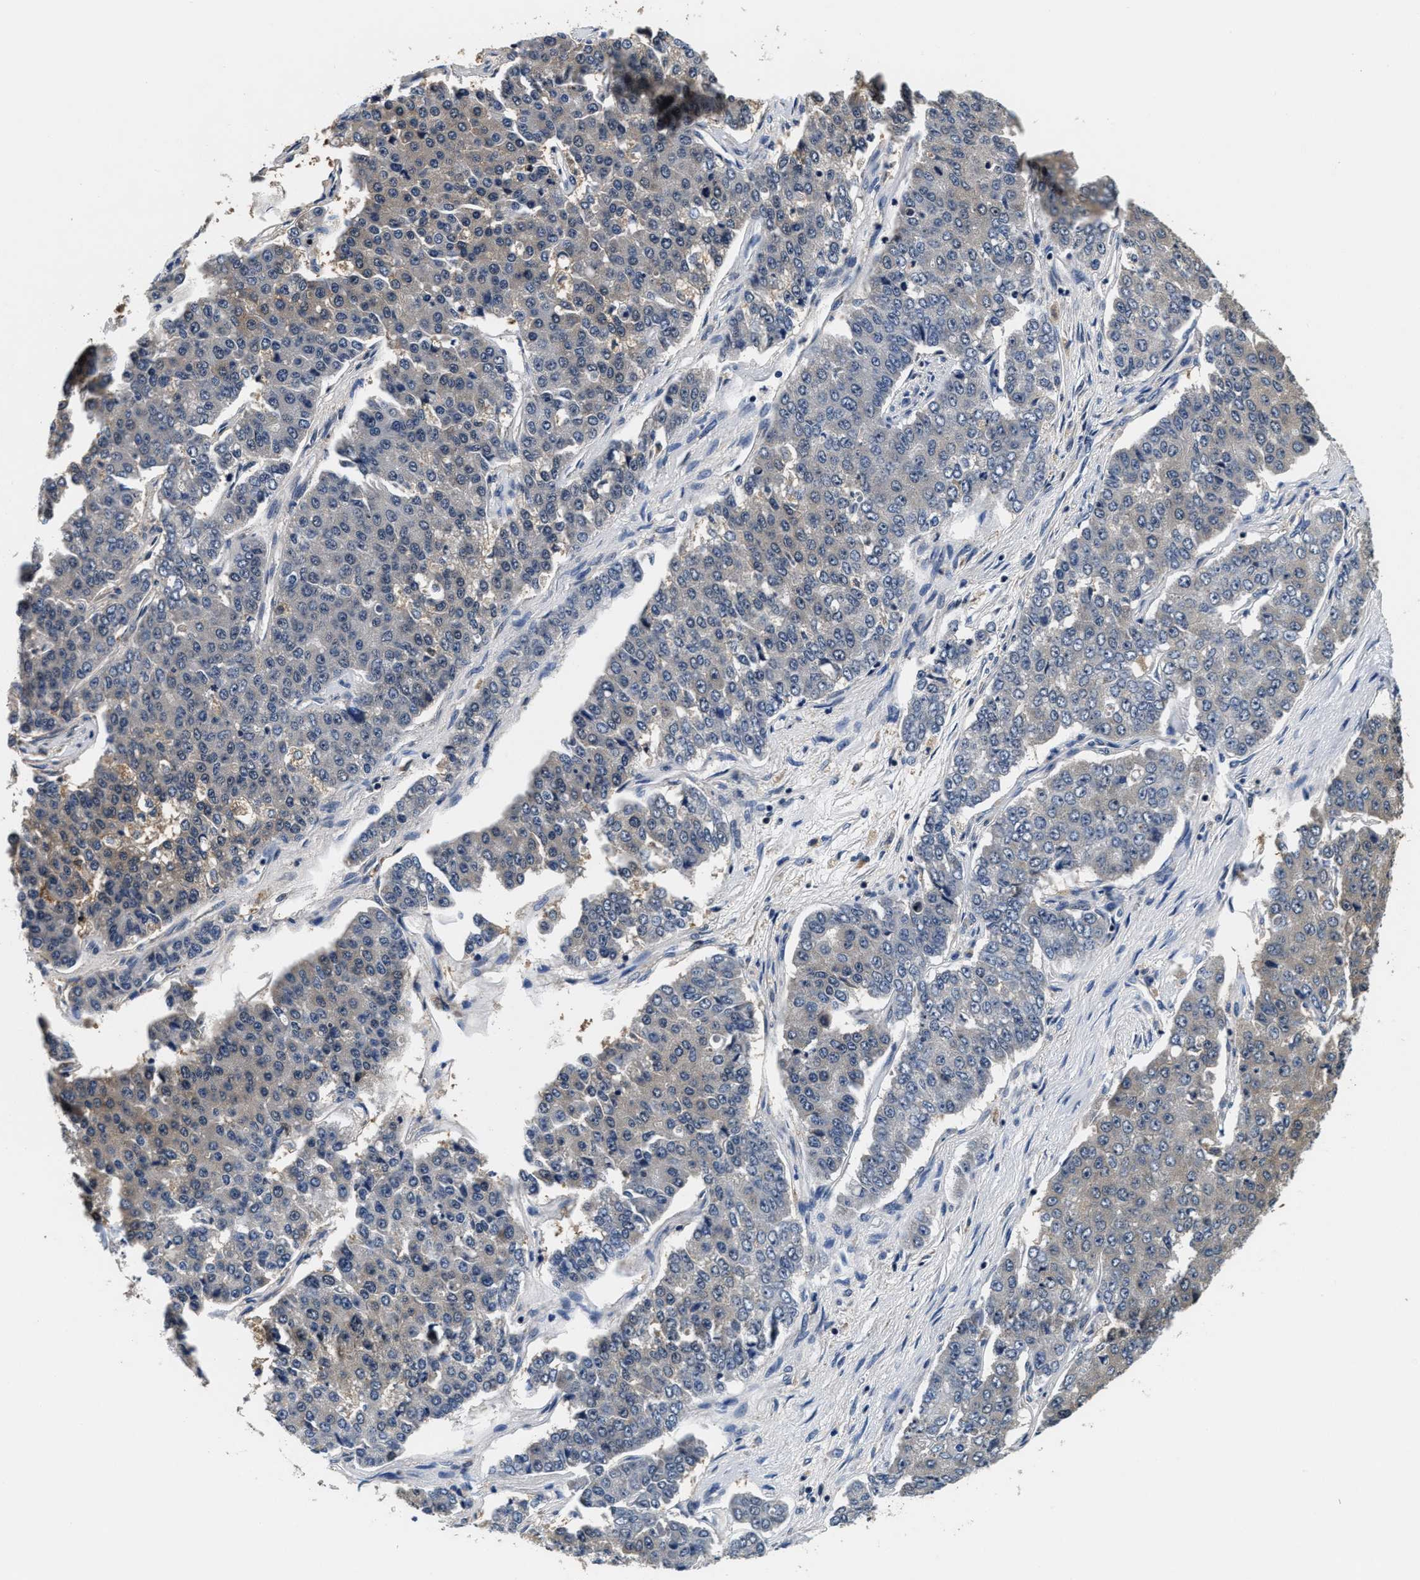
{"staining": {"intensity": "weak", "quantity": "<25%", "location": "cytoplasmic/membranous"}, "tissue": "pancreatic cancer", "cell_type": "Tumor cells", "image_type": "cancer", "snomed": [{"axis": "morphology", "description": "Adenocarcinoma, NOS"}, {"axis": "topography", "description": "Pancreas"}], "caption": "Immunohistochemistry image of neoplastic tissue: human pancreatic cancer (adenocarcinoma) stained with DAB (3,3'-diaminobenzidine) exhibits no significant protein expression in tumor cells. The staining is performed using DAB brown chromogen with nuclei counter-stained in using hematoxylin.", "gene": "PHPT1", "patient": {"sex": "male", "age": 50}}